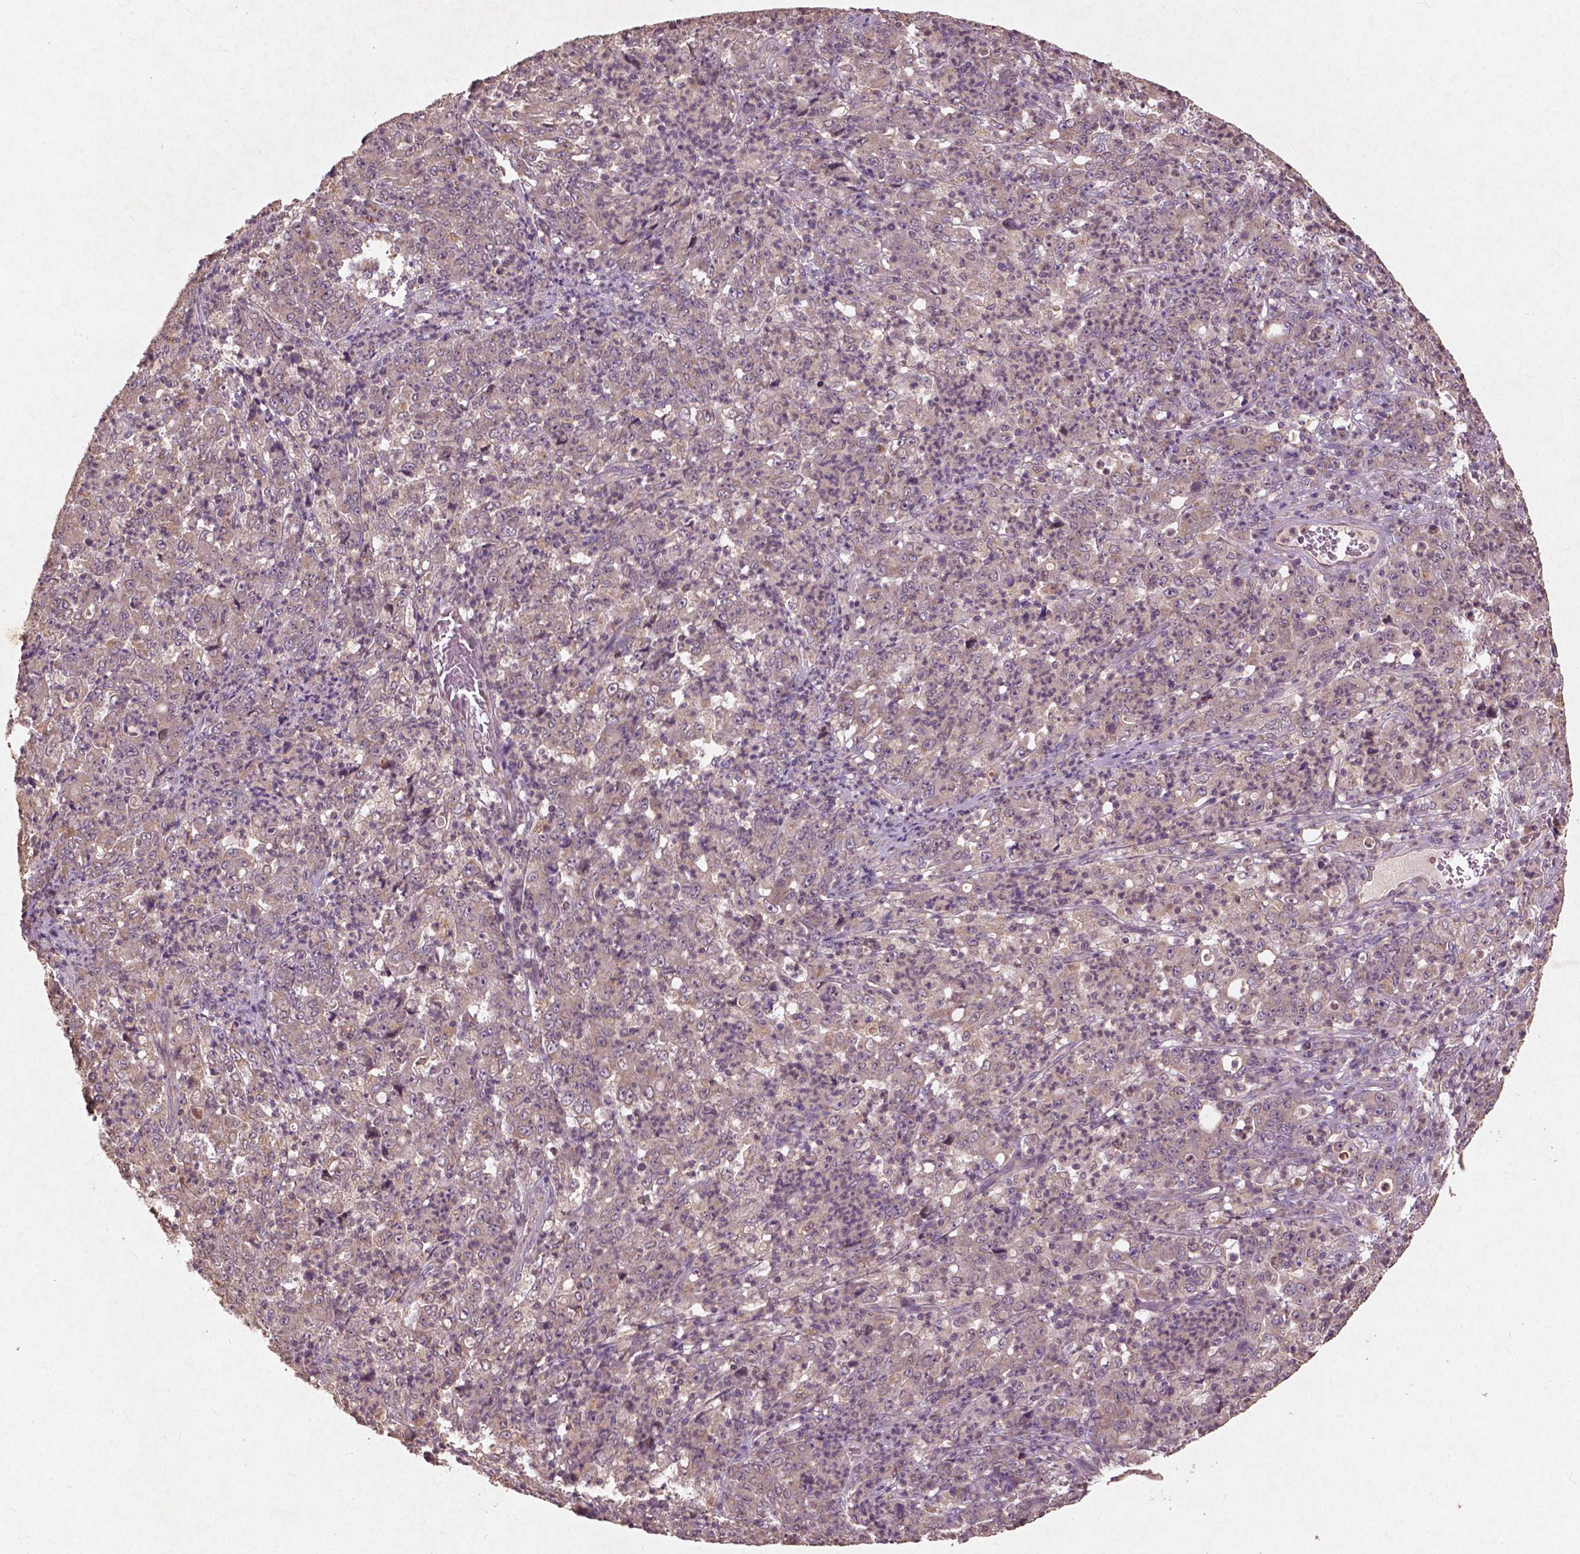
{"staining": {"intensity": "weak", "quantity": ">75%", "location": "cytoplasmic/membranous"}, "tissue": "stomach cancer", "cell_type": "Tumor cells", "image_type": "cancer", "snomed": [{"axis": "morphology", "description": "Adenocarcinoma, NOS"}, {"axis": "topography", "description": "Stomach, lower"}], "caption": "Adenocarcinoma (stomach) stained with a protein marker reveals weak staining in tumor cells.", "gene": "ST6GALNAC5", "patient": {"sex": "female", "age": 71}}